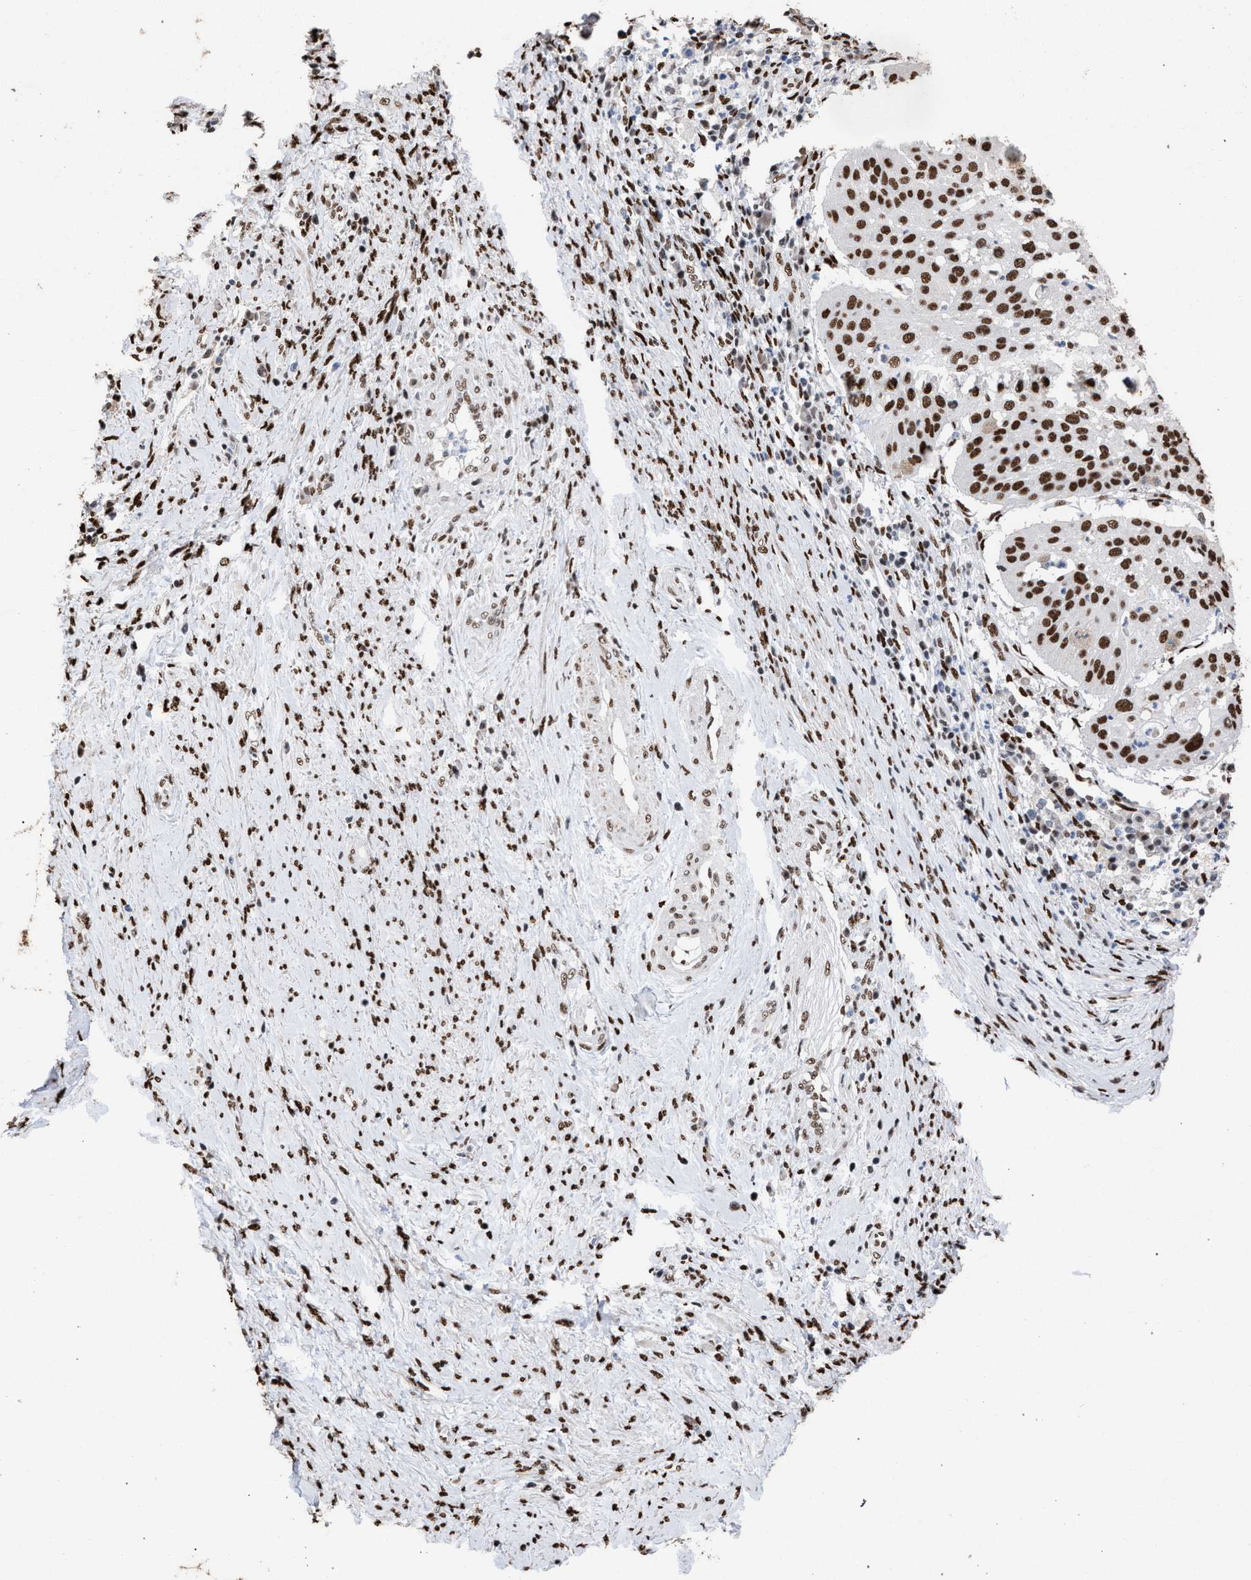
{"staining": {"intensity": "strong", "quantity": ">75%", "location": "nuclear"}, "tissue": "cervical cancer", "cell_type": "Tumor cells", "image_type": "cancer", "snomed": [{"axis": "morphology", "description": "Normal tissue, NOS"}, {"axis": "morphology", "description": "Squamous cell carcinoma, NOS"}, {"axis": "topography", "description": "Cervix"}], "caption": "Immunohistochemical staining of cervical cancer (squamous cell carcinoma) exhibits strong nuclear protein expression in approximately >75% of tumor cells.", "gene": "TP53BP1", "patient": {"sex": "female", "age": 39}}